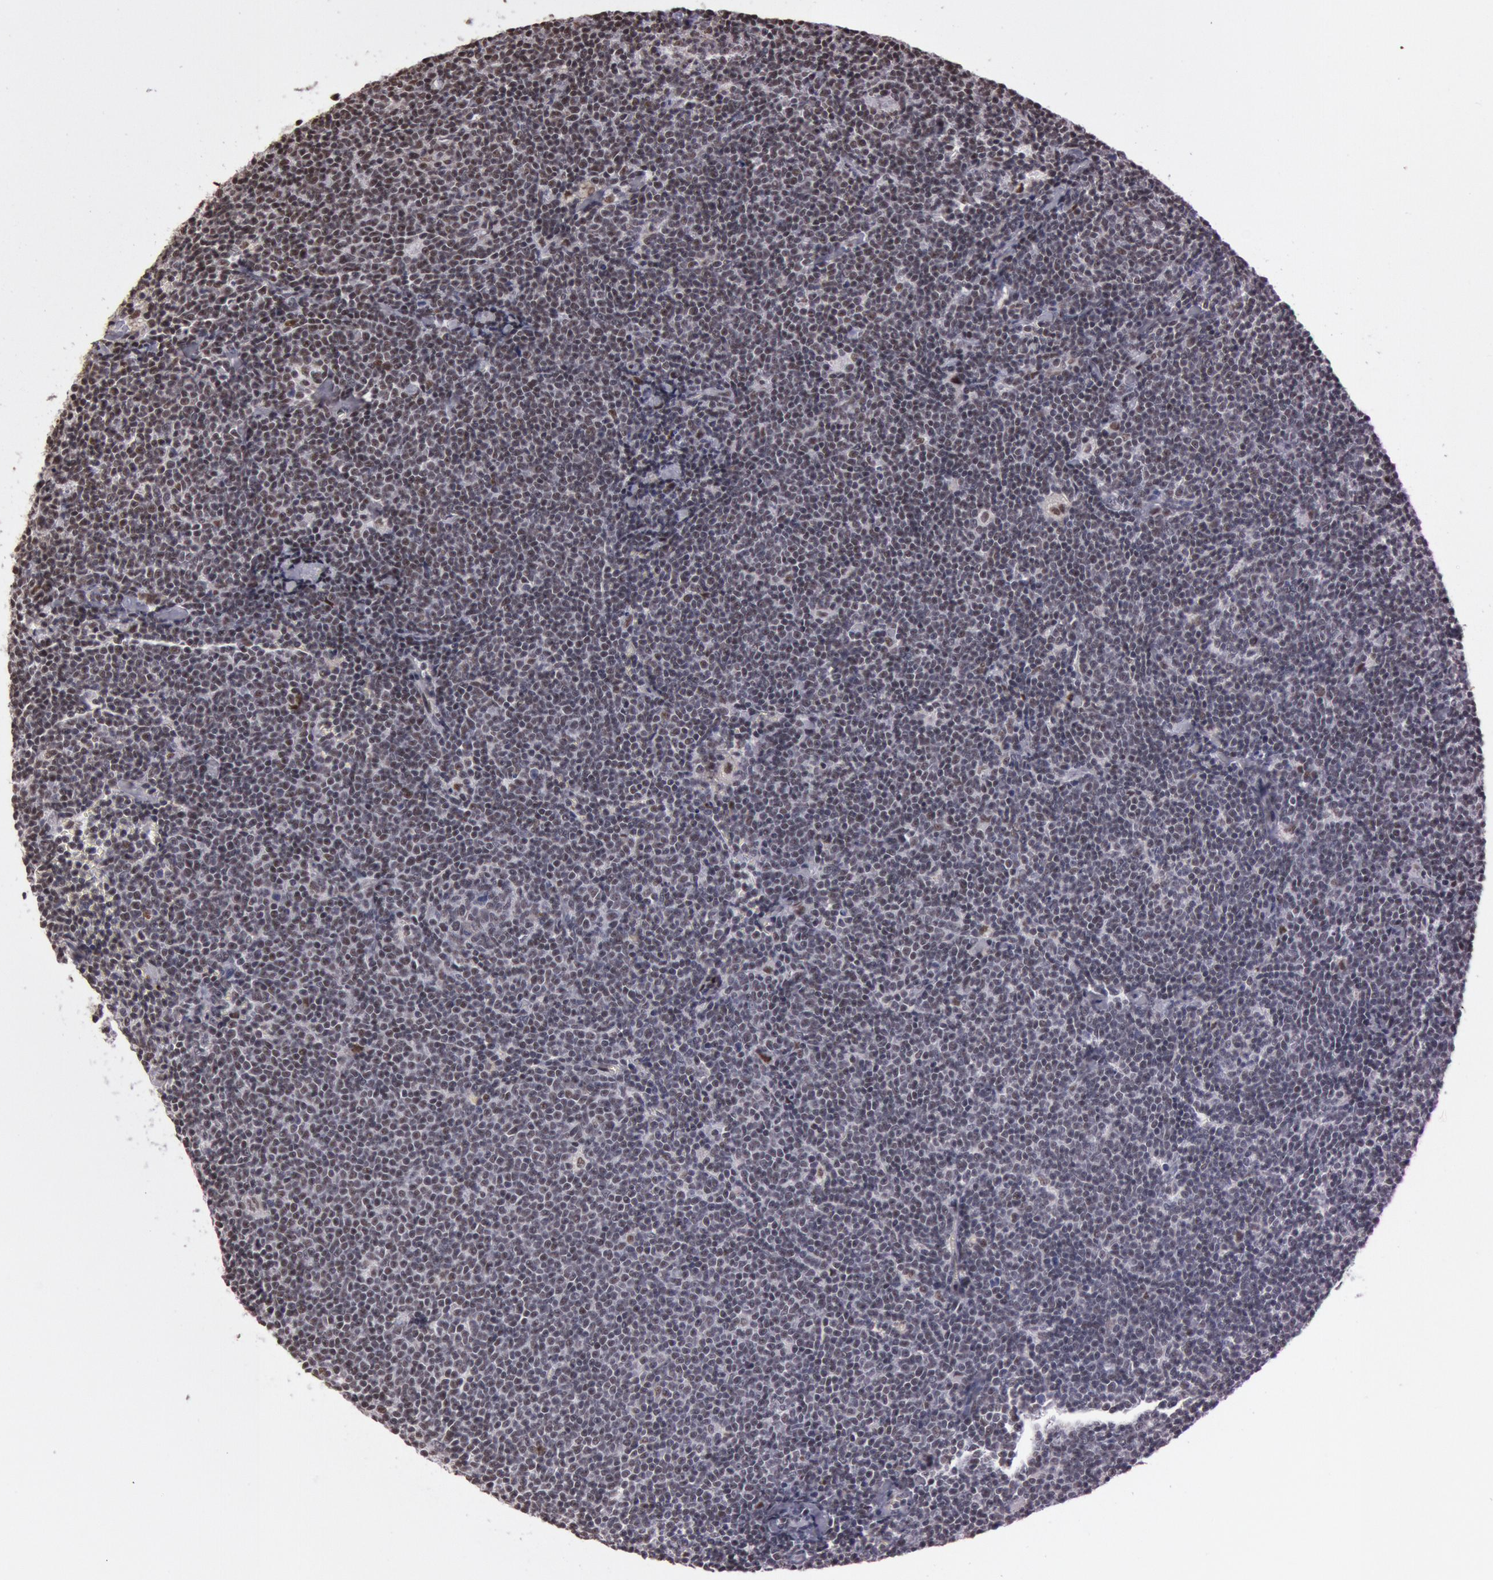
{"staining": {"intensity": "moderate", "quantity": "25%-75%", "location": "nuclear"}, "tissue": "lymphoma", "cell_type": "Tumor cells", "image_type": "cancer", "snomed": [{"axis": "morphology", "description": "Malignant lymphoma, non-Hodgkin's type, Low grade"}, {"axis": "topography", "description": "Lymph node"}], "caption": "High-power microscopy captured an IHC histopathology image of low-grade malignant lymphoma, non-Hodgkin's type, revealing moderate nuclear positivity in about 25%-75% of tumor cells.", "gene": "TASL", "patient": {"sex": "male", "age": 65}}